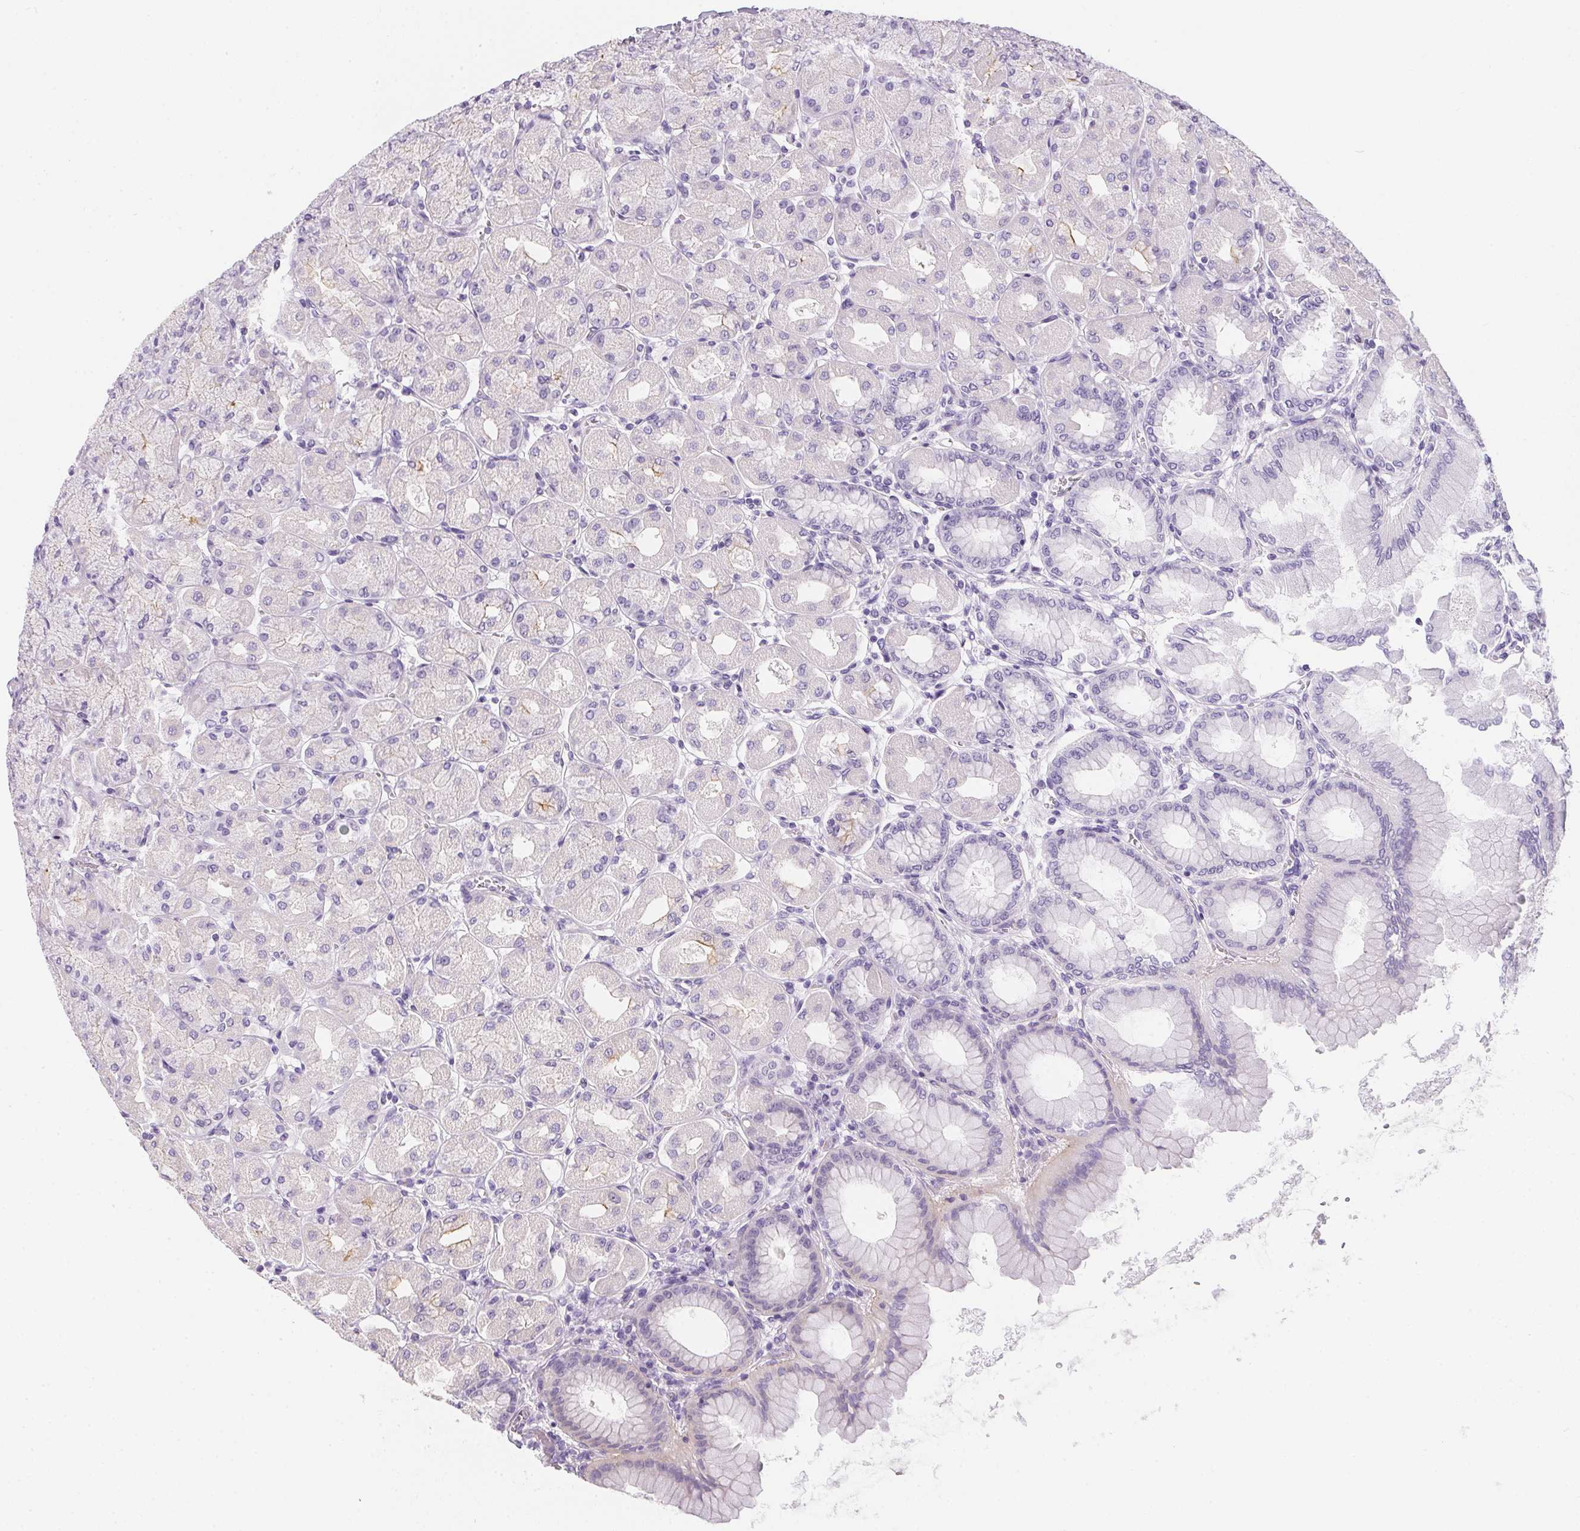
{"staining": {"intensity": "moderate", "quantity": "<25%", "location": "cytoplasmic/membranous"}, "tissue": "stomach", "cell_type": "Glandular cells", "image_type": "normal", "snomed": [{"axis": "morphology", "description": "Normal tissue, NOS"}, {"axis": "topography", "description": "Stomach, upper"}], "caption": "Moderate cytoplasmic/membranous protein expression is appreciated in approximately <25% of glandular cells in stomach. The staining was performed using DAB, with brown indicating positive protein expression. Nuclei are stained blue with hematoxylin.", "gene": "AQP5", "patient": {"sex": "female", "age": 56}}